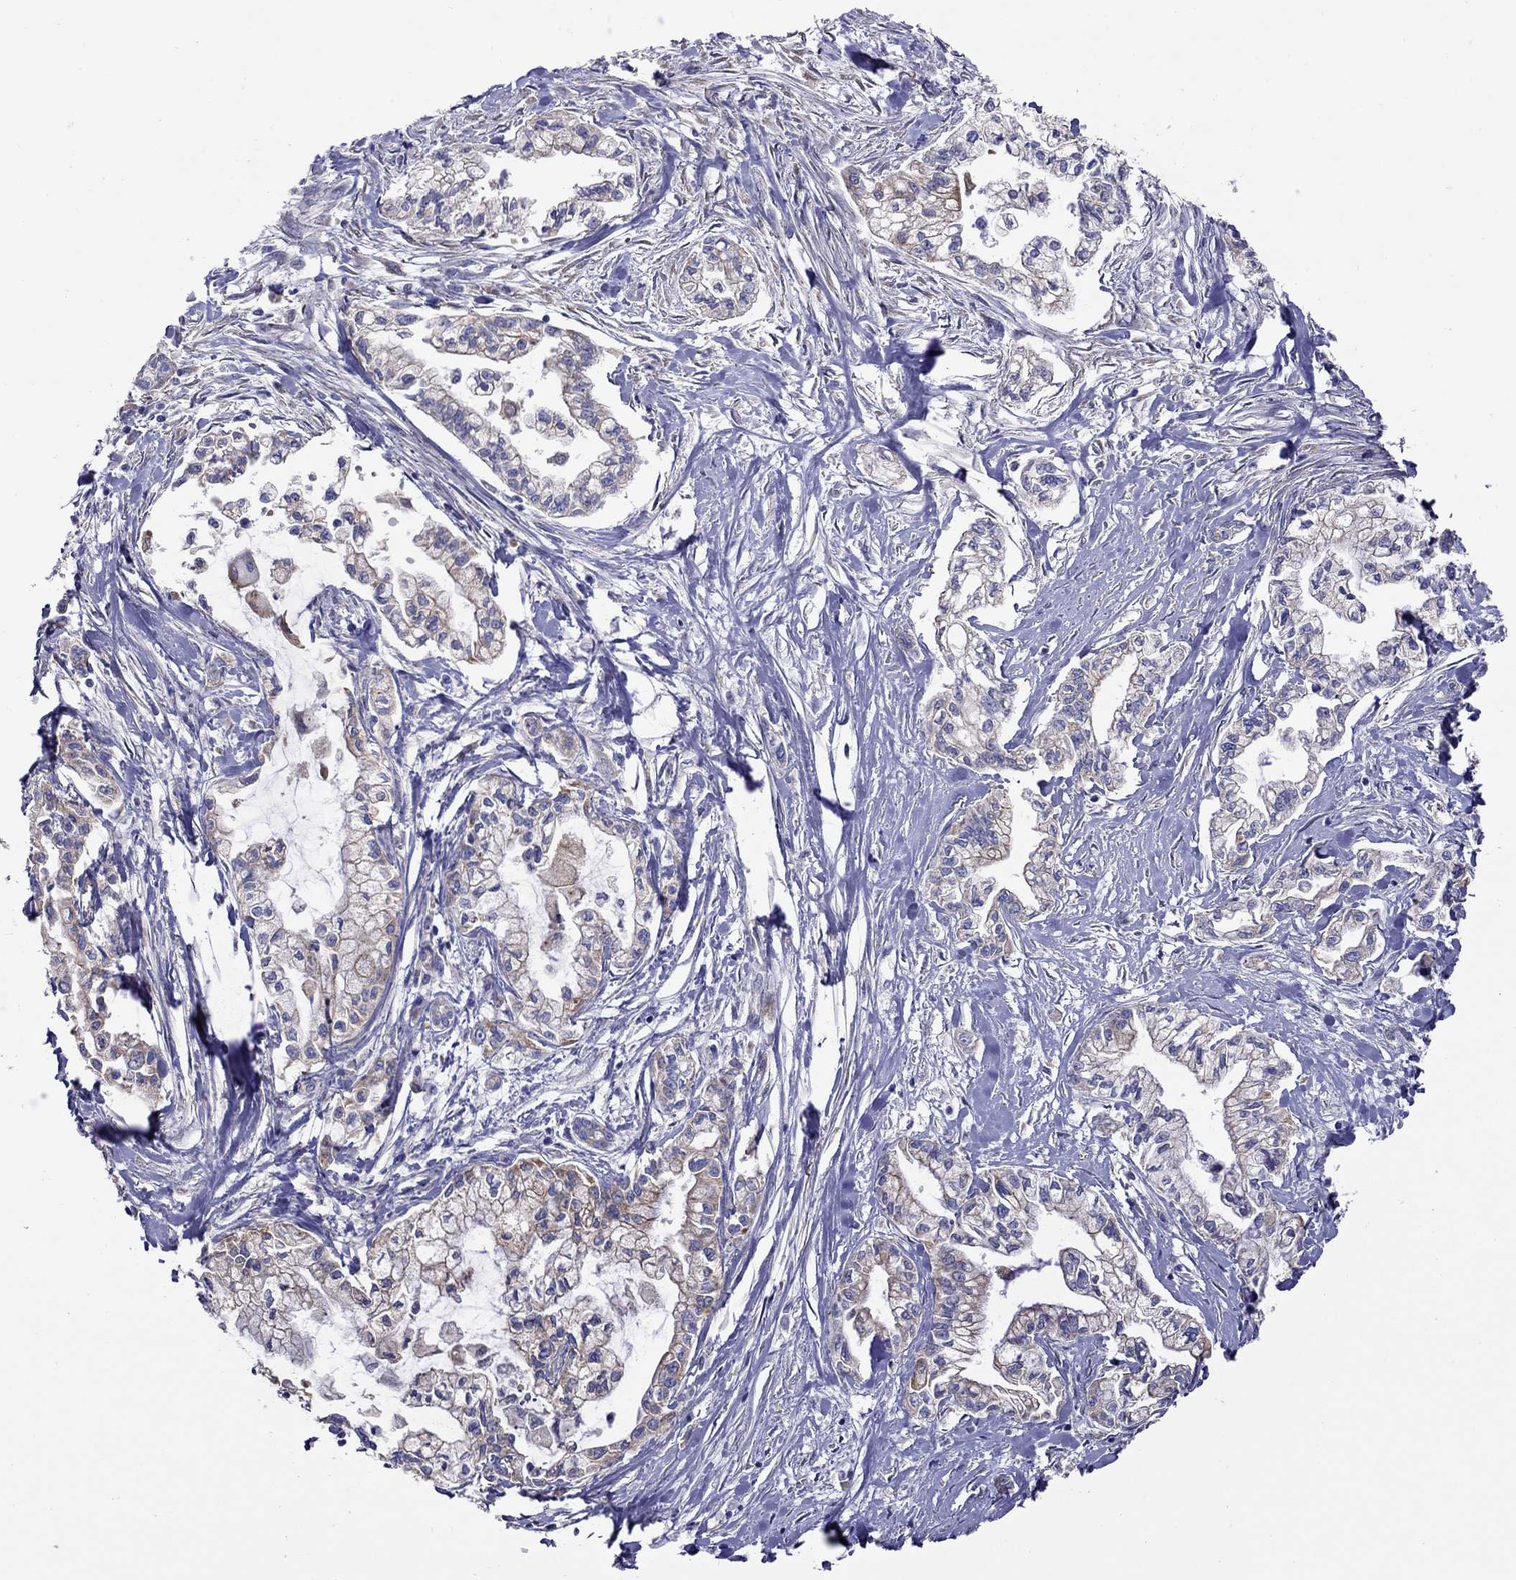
{"staining": {"intensity": "weak", "quantity": "25%-75%", "location": "cytoplasmic/membranous"}, "tissue": "pancreatic cancer", "cell_type": "Tumor cells", "image_type": "cancer", "snomed": [{"axis": "morphology", "description": "Adenocarcinoma, NOS"}, {"axis": "topography", "description": "Pancreas"}], "caption": "Immunohistochemical staining of pancreatic adenocarcinoma shows weak cytoplasmic/membranous protein positivity in approximately 25%-75% of tumor cells. Immunohistochemistry stains the protein of interest in brown and the nuclei are stained blue.", "gene": "ALOX15B", "patient": {"sex": "male", "age": 54}}